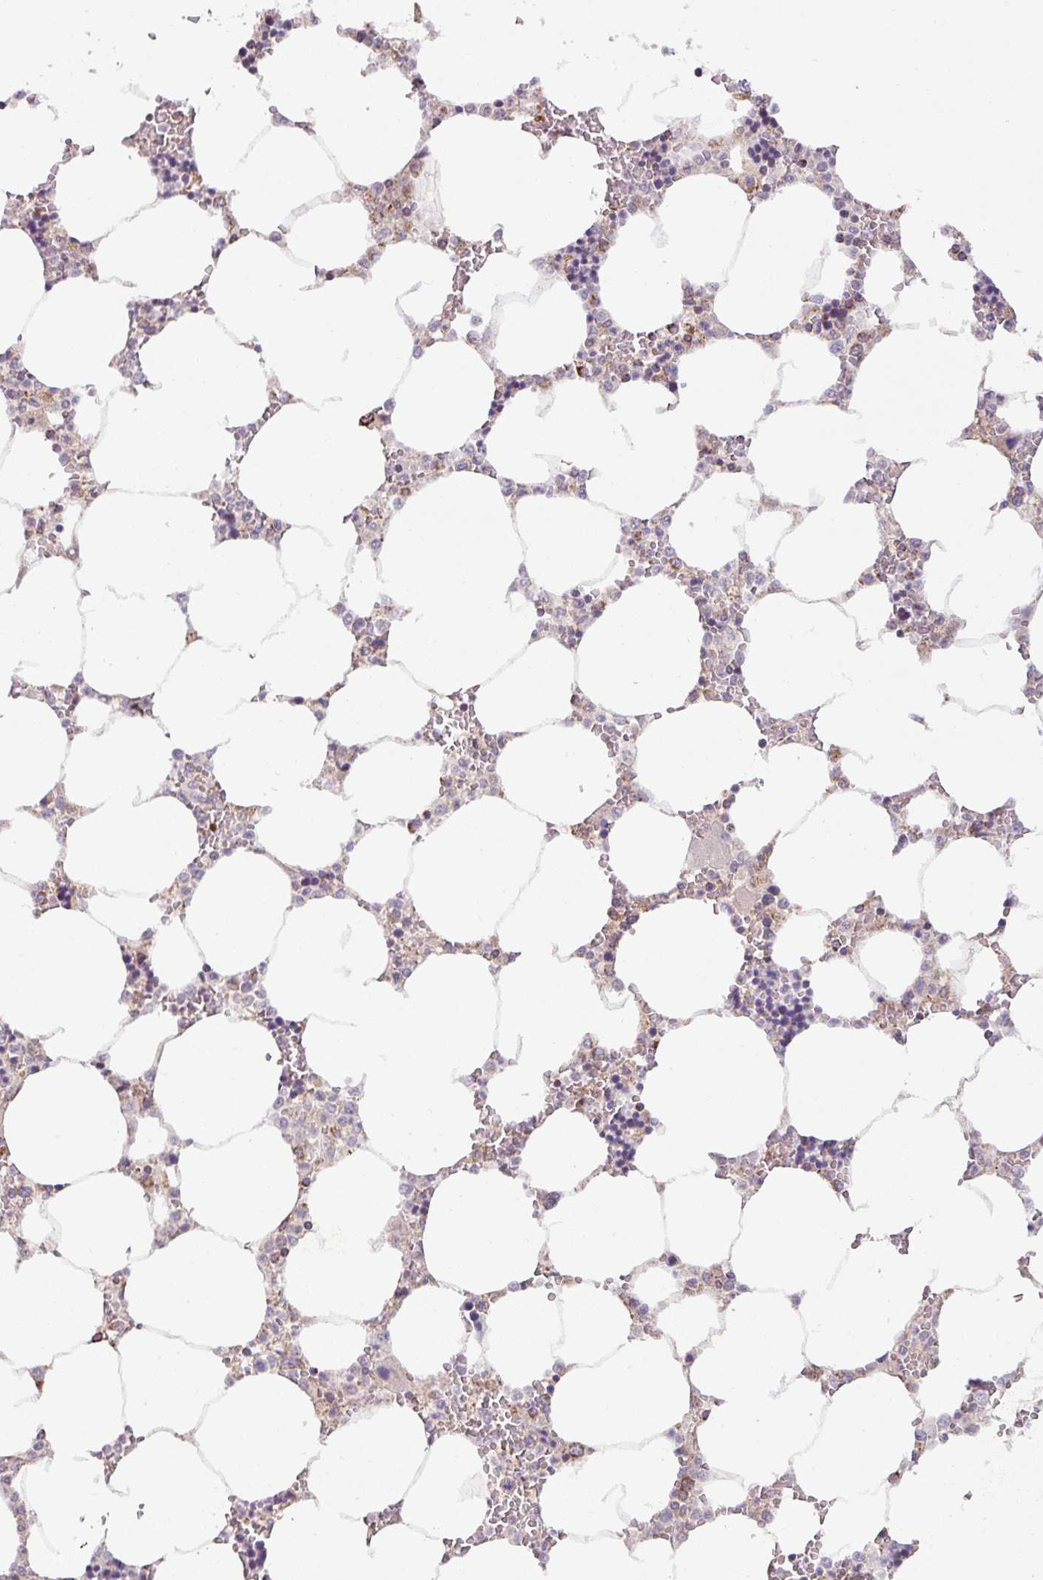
{"staining": {"intensity": "moderate", "quantity": "<25%", "location": "cytoplasmic/membranous"}, "tissue": "bone marrow", "cell_type": "Hematopoietic cells", "image_type": "normal", "snomed": [{"axis": "morphology", "description": "Normal tissue, NOS"}, {"axis": "topography", "description": "Bone marrow"}], "caption": "Immunohistochemical staining of normal human bone marrow displays low levels of moderate cytoplasmic/membranous expression in approximately <25% of hematopoietic cells. (brown staining indicates protein expression, while blue staining denotes nuclei).", "gene": "ENSG00000269547", "patient": {"sex": "male", "age": 64}}